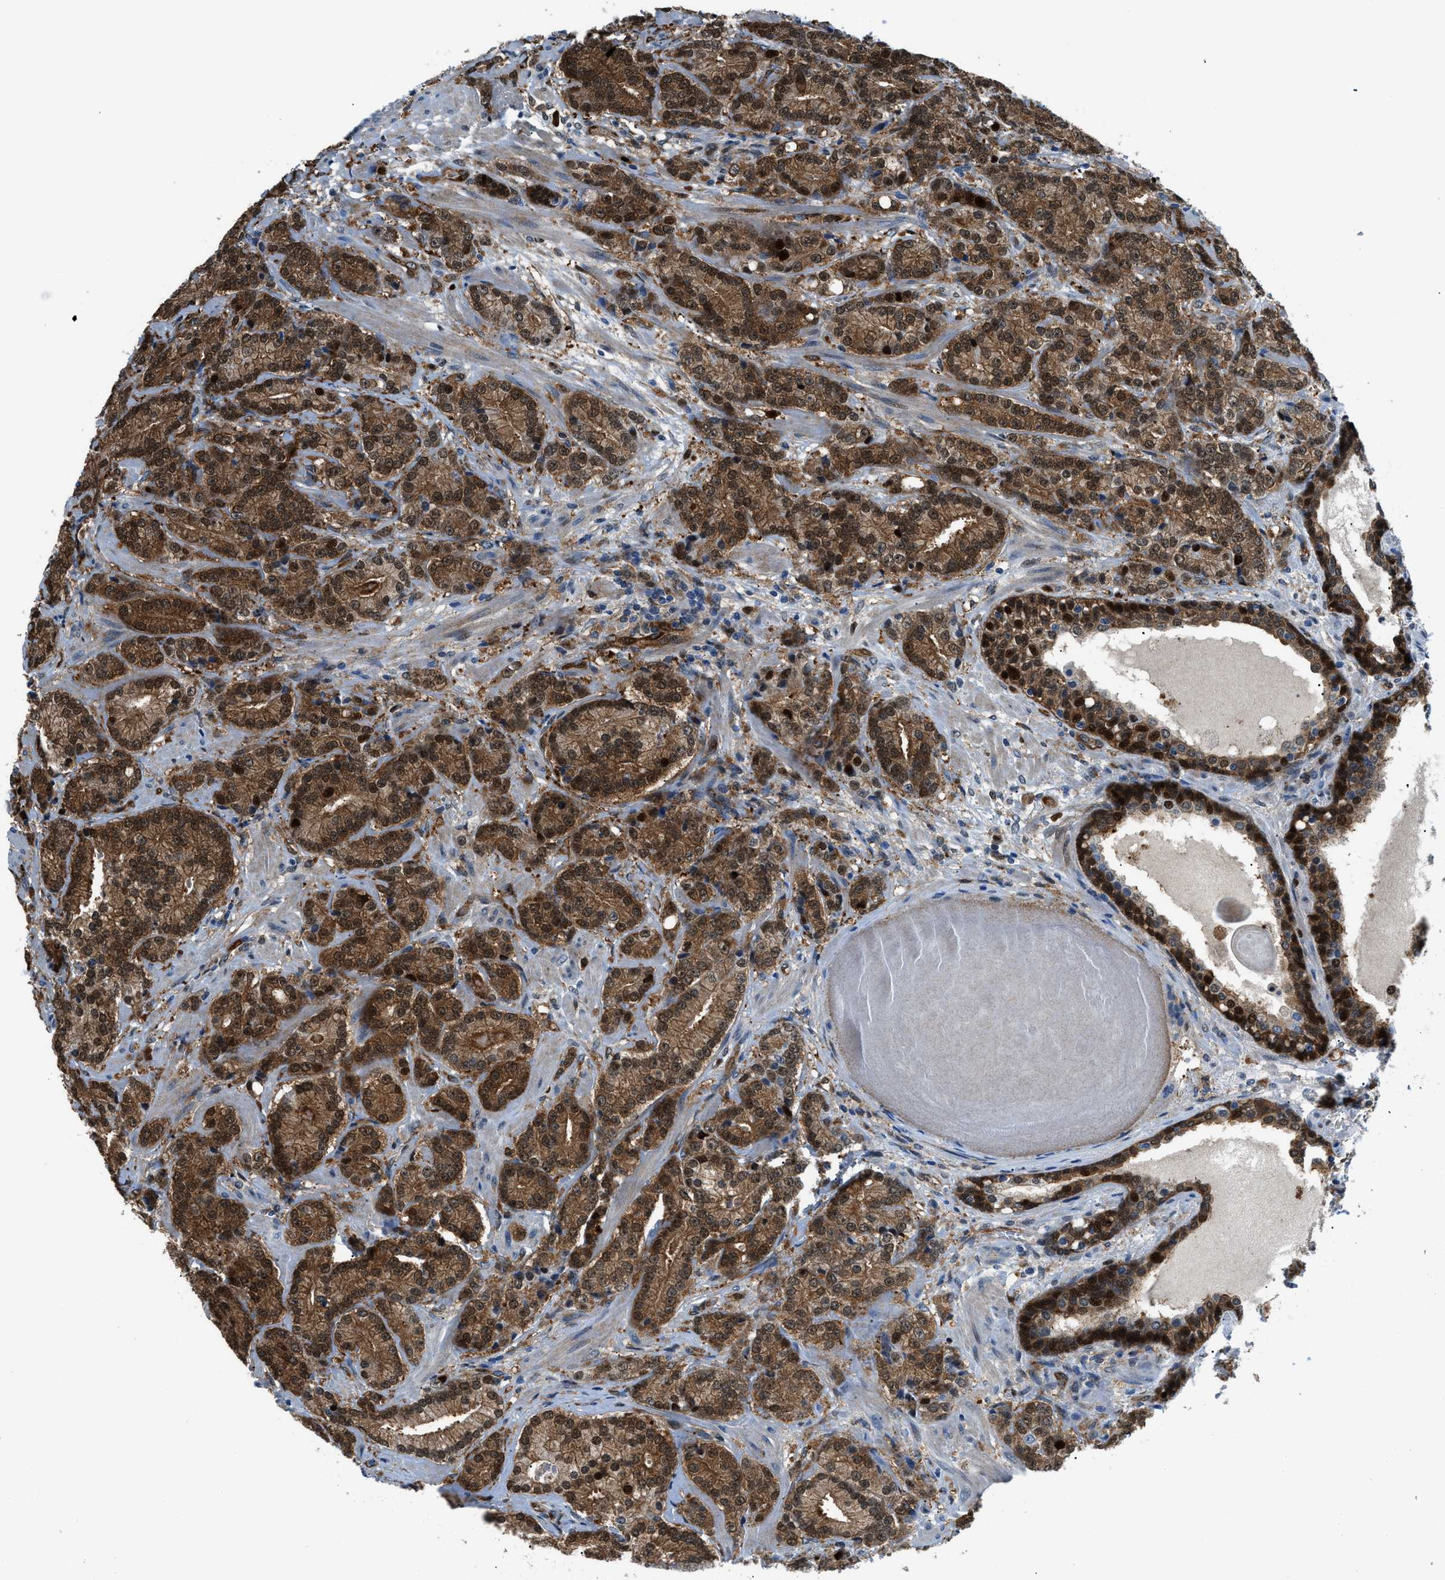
{"staining": {"intensity": "strong", "quantity": ">75%", "location": "cytoplasmic/membranous,nuclear"}, "tissue": "prostate cancer", "cell_type": "Tumor cells", "image_type": "cancer", "snomed": [{"axis": "morphology", "description": "Adenocarcinoma, High grade"}, {"axis": "topography", "description": "Prostate"}], "caption": "IHC micrograph of human high-grade adenocarcinoma (prostate) stained for a protein (brown), which exhibits high levels of strong cytoplasmic/membranous and nuclear positivity in approximately >75% of tumor cells.", "gene": "YWHAE", "patient": {"sex": "male", "age": 61}}